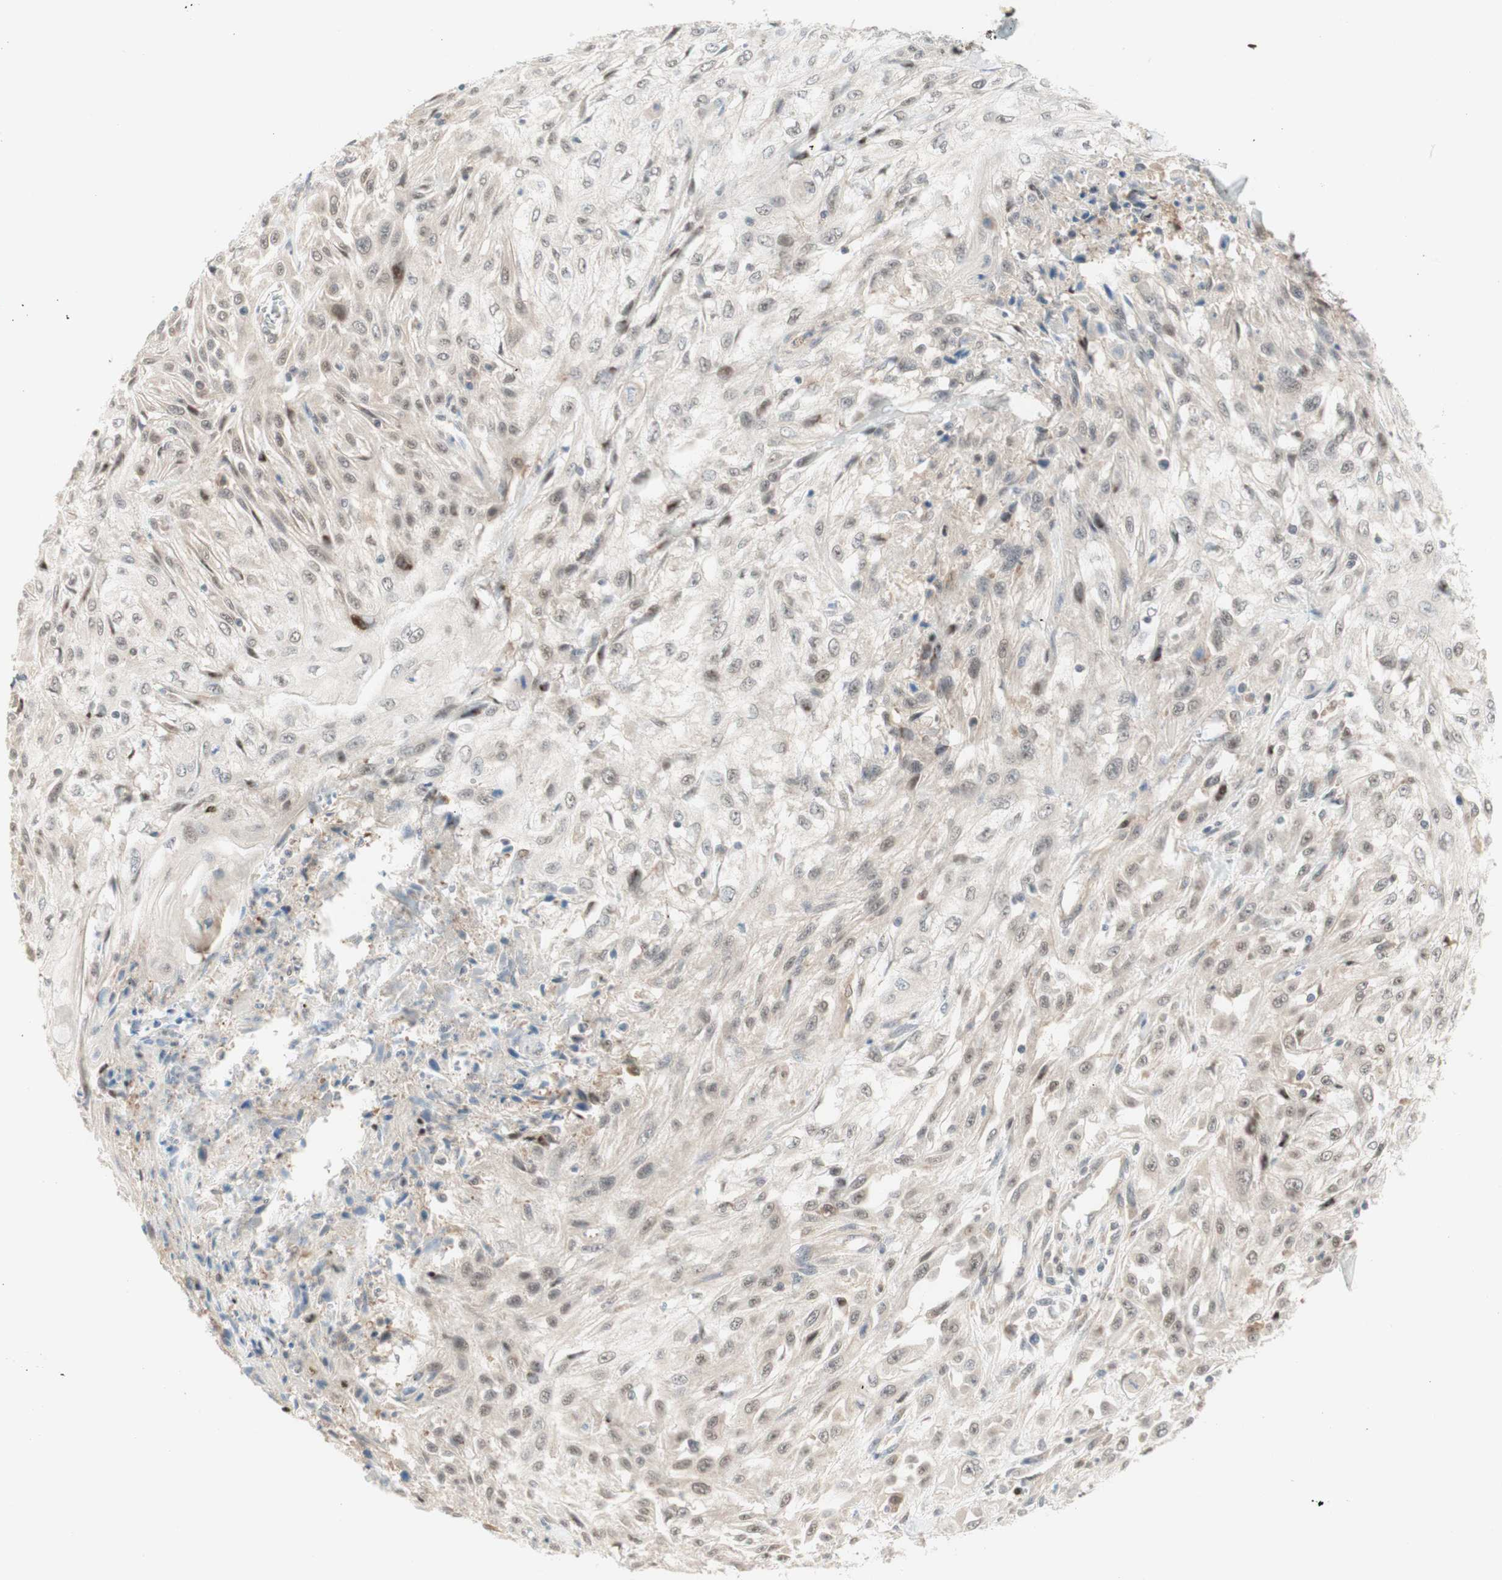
{"staining": {"intensity": "weak", "quantity": "25%-75%", "location": "nuclear"}, "tissue": "skin cancer", "cell_type": "Tumor cells", "image_type": "cancer", "snomed": [{"axis": "morphology", "description": "Squamous cell carcinoma, NOS"}, {"axis": "topography", "description": "Skin"}], "caption": "Protein analysis of skin cancer tissue displays weak nuclear positivity in about 25%-75% of tumor cells.", "gene": "RFNG", "patient": {"sex": "male", "age": 75}}